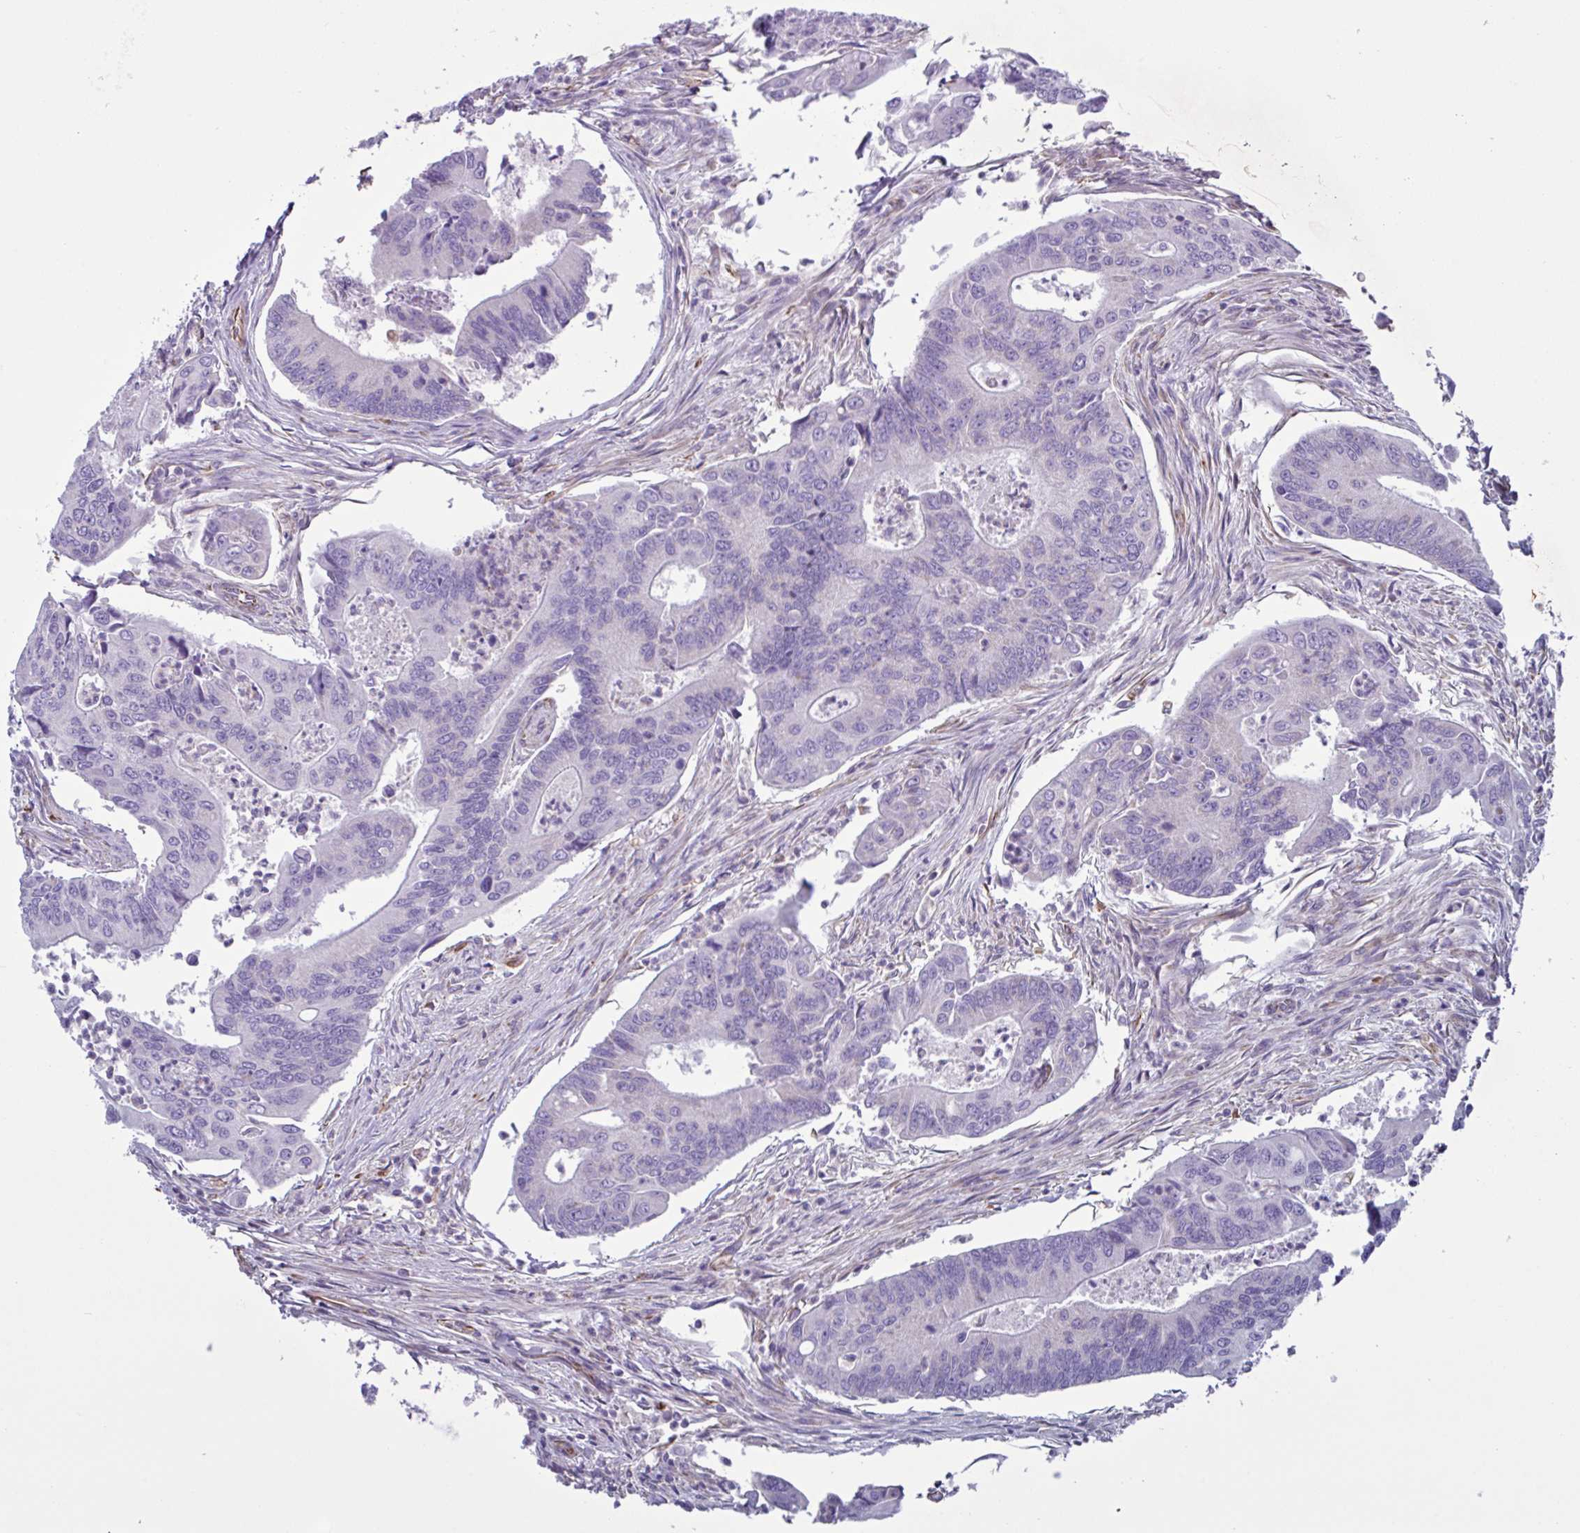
{"staining": {"intensity": "negative", "quantity": "none", "location": "none"}, "tissue": "colorectal cancer", "cell_type": "Tumor cells", "image_type": "cancer", "snomed": [{"axis": "morphology", "description": "Adenocarcinoma, NOS"}, {"axis": "topography", "description": "Colon"}], "caption": "The image exhibits no staining of tumor cells in colorectal cancer.", "gene": "TMEM86B", "patient": {"sex": "female", "age": 67}}